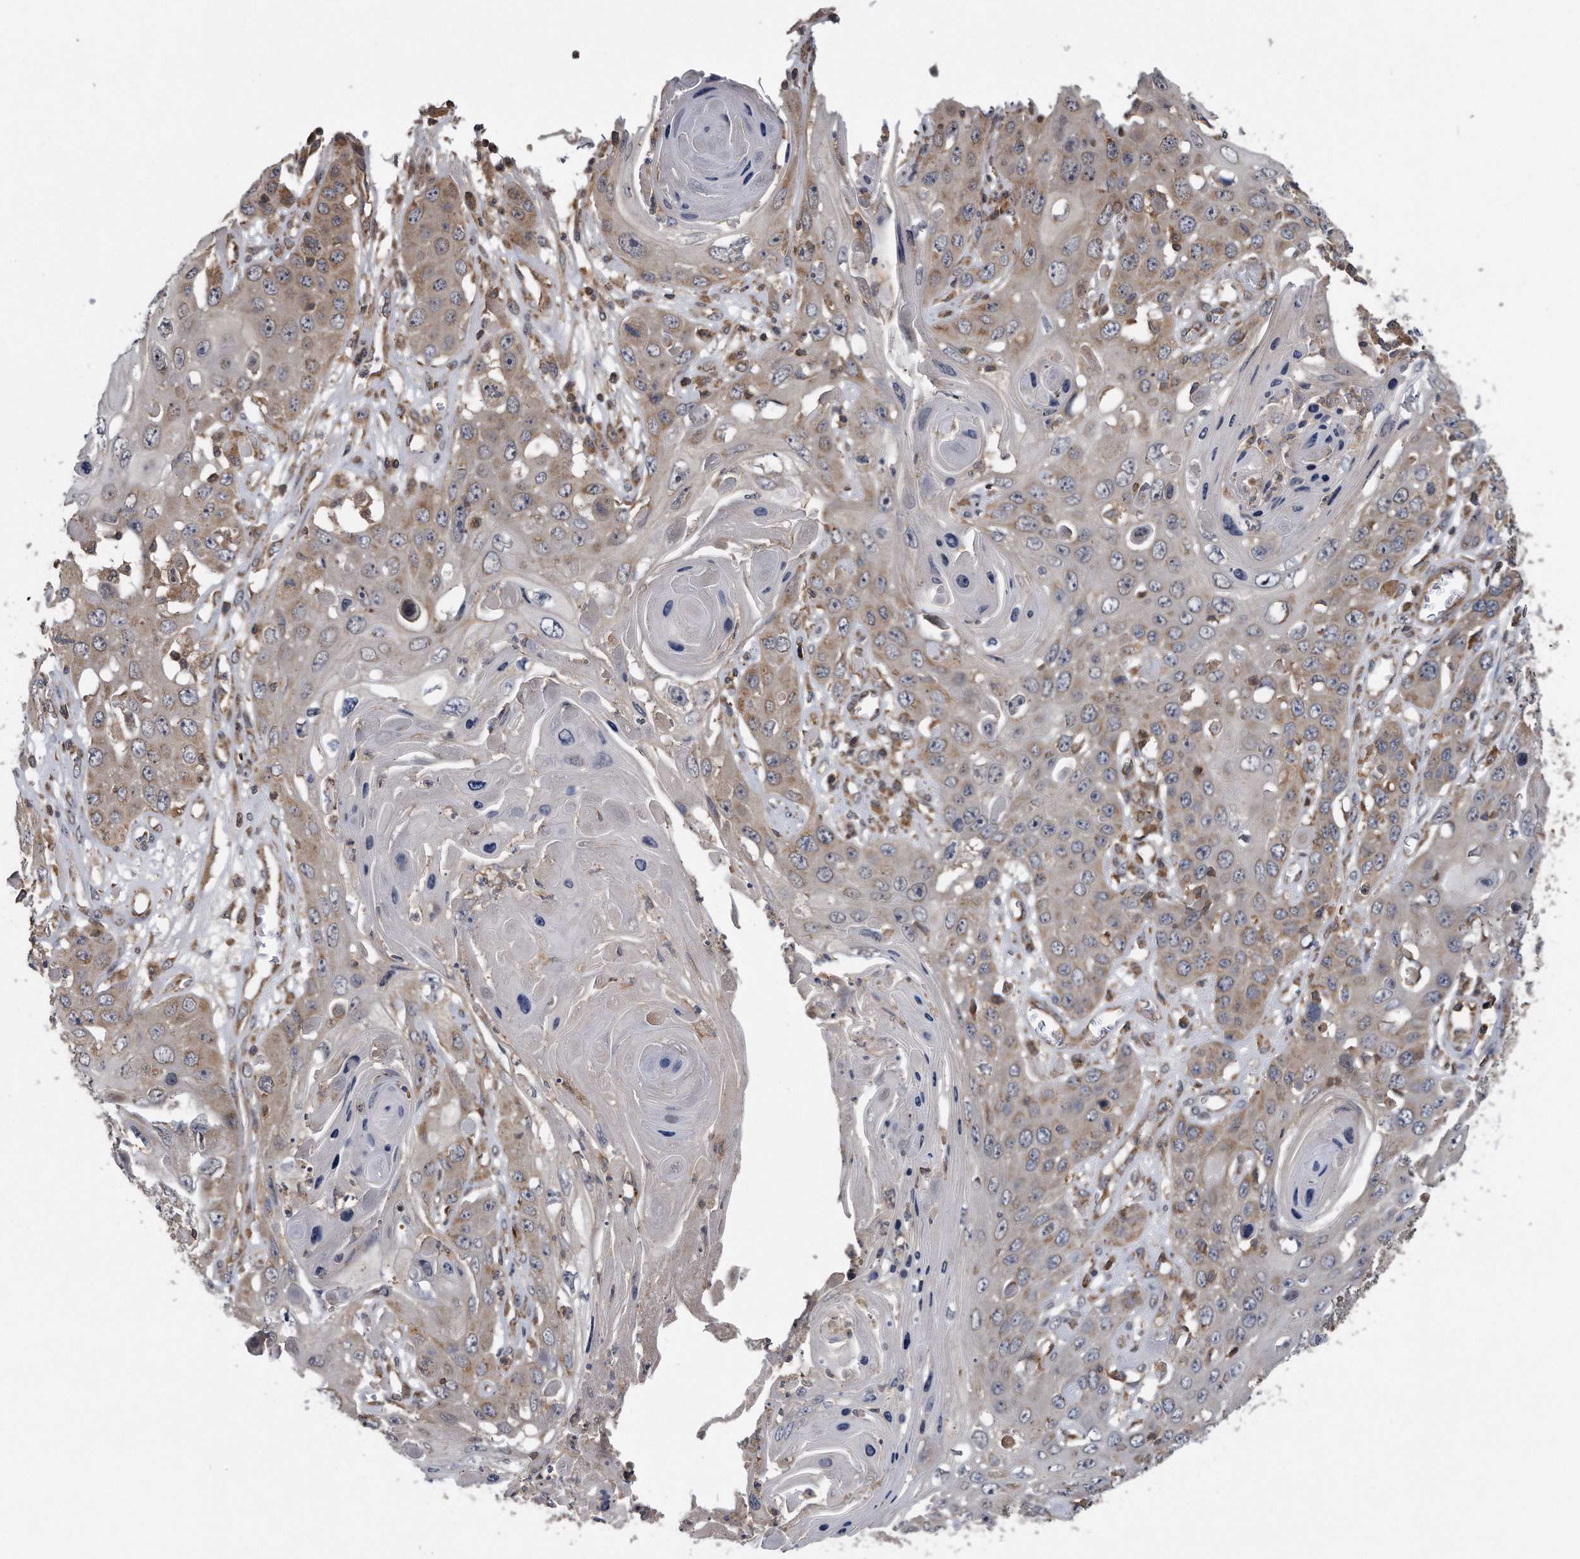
{"staining": {"intensity": "weak", "quantity": "25%-75%", "location": "cytoplasmic/membranous"}, "tissue": "skin cancer", "cell_type": "Tumor cells", "image_type": "cancer", "snomed": [{"axis": "morphology", "description": "Squamous cell carcinoma, NOS"}, {"axis": "topography", "description": "Skin"}], "caption": "IHC photomicrograph of skin cancer (squamous cell carcinoma) stained for a protein (brown), which displays low levels of weak cytoplasmic/membranous expression in approximately 25%-75% of tumor cells.", "gene": "ALPK2", "patient": {"sex": "male", "age": 55}}